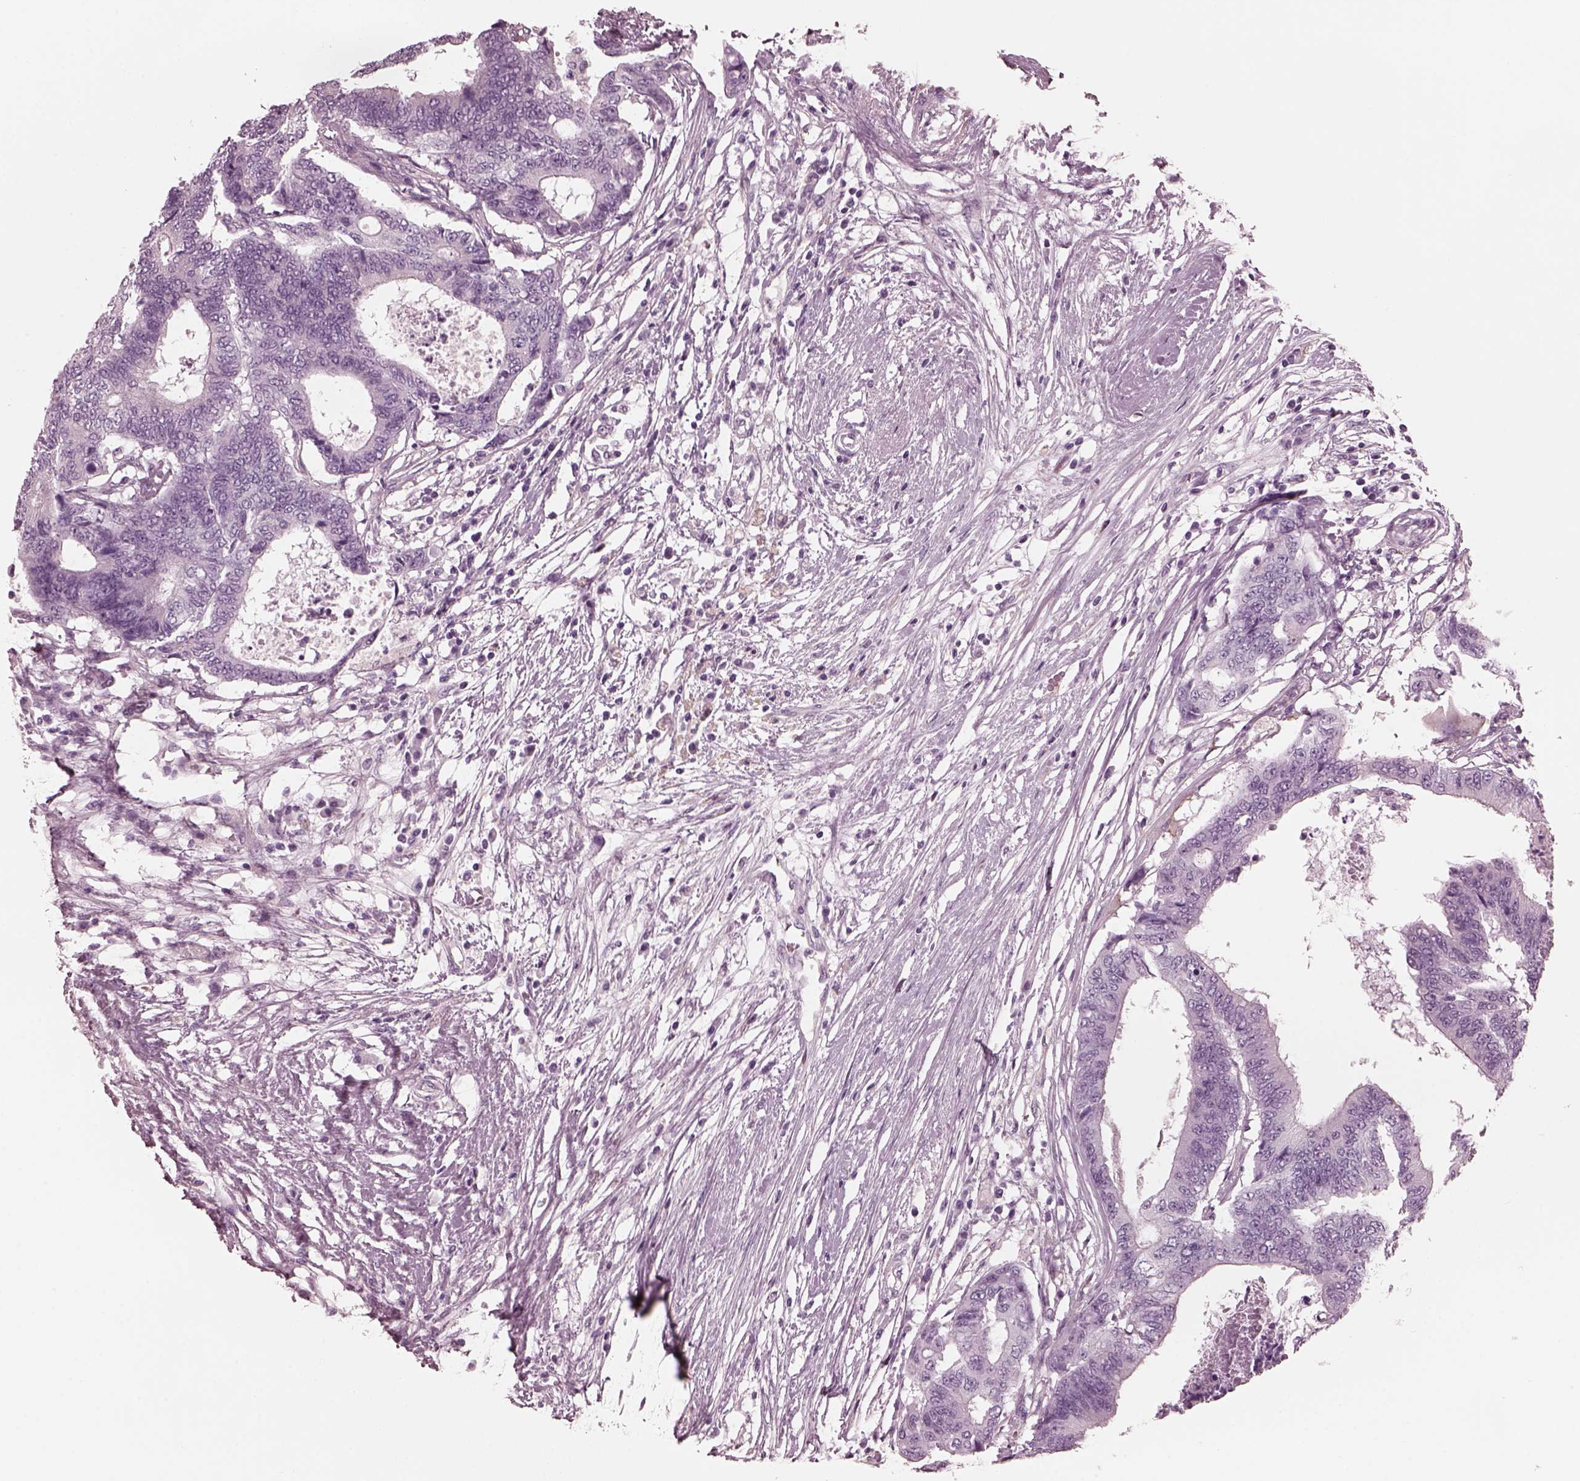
{"staining": {"intensity": "negative", "quantity": "none", "location": "none"}, "tissue": "colorectal cancer", "cell_type": "Tumor cells", "image_type": "cancer", "snomed": [{"axis": "morphology", "description": "Adenocarcinoma, NOS"}, {"axis": "topography", "description": "Colon"}], "caption": "High power microscopy image of an immunohistochemistry micrograph of adenocarcinoma (colorectal), revealing no significant positivity in tumor cells. Nuclei are stained in blue.", "gene": "CGA", "patient": {"sex": "female", "age": 48}}